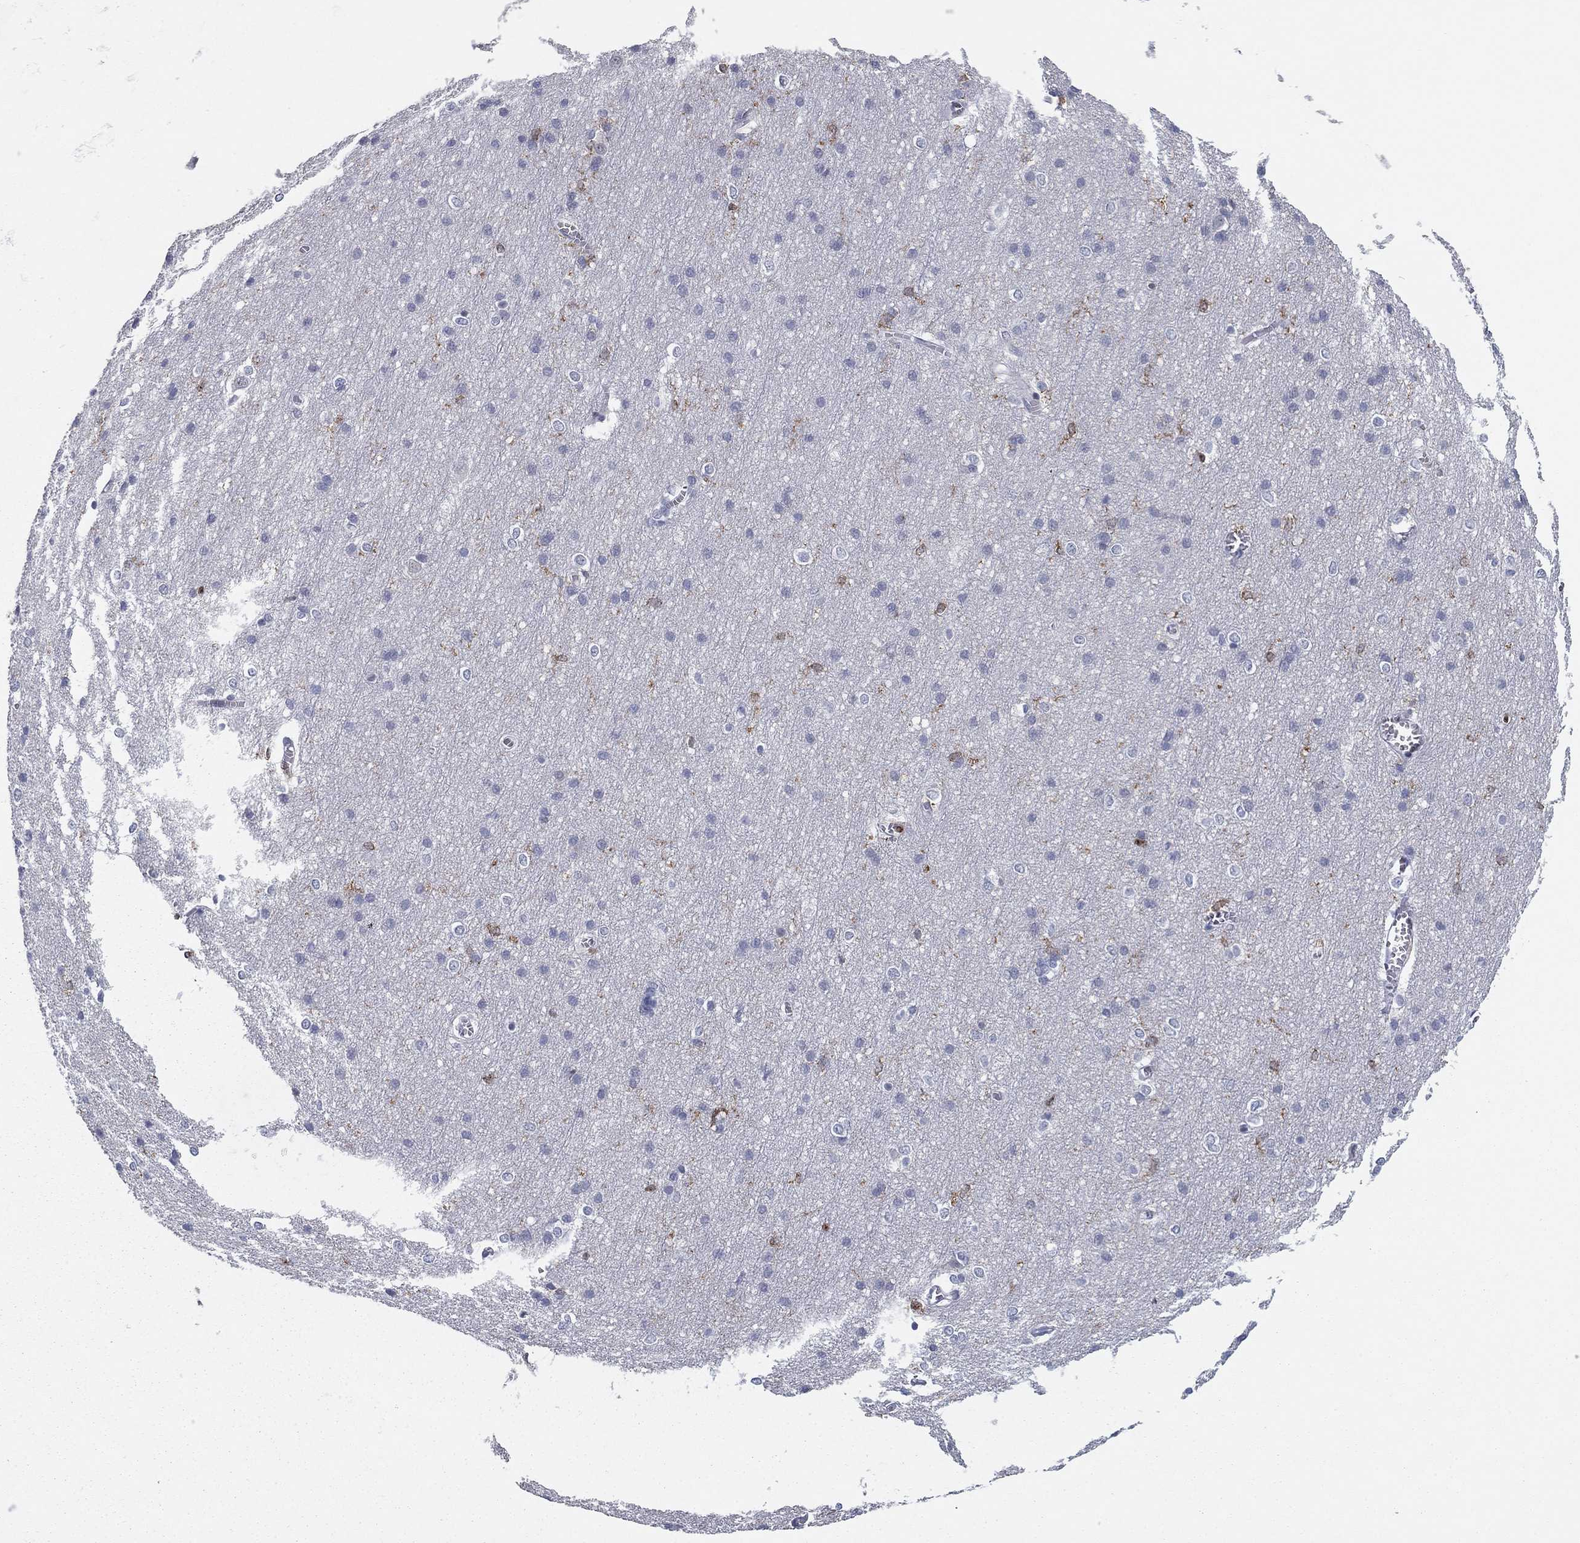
{"staining": {"intensity": "negative", "quantity": "none", "location": "none"}, "tissue": "cerebral cortex", "cell_type": "Endothelial cells", "image_type": "normal", "snomed": [{"axis": "morphology", "description": "Normal tissue, NOS"}, {"axis": "topography", "description": "Cerebral cortex"}], "caption": "Immunohistochemistry (IHC) histopathology image of benign cerebral cortex stained for a protein (brown), which reveals no staining in endothelial cells.", "gene": "ARHGAP27", "patient": {"sex": "male", "age": 37}}